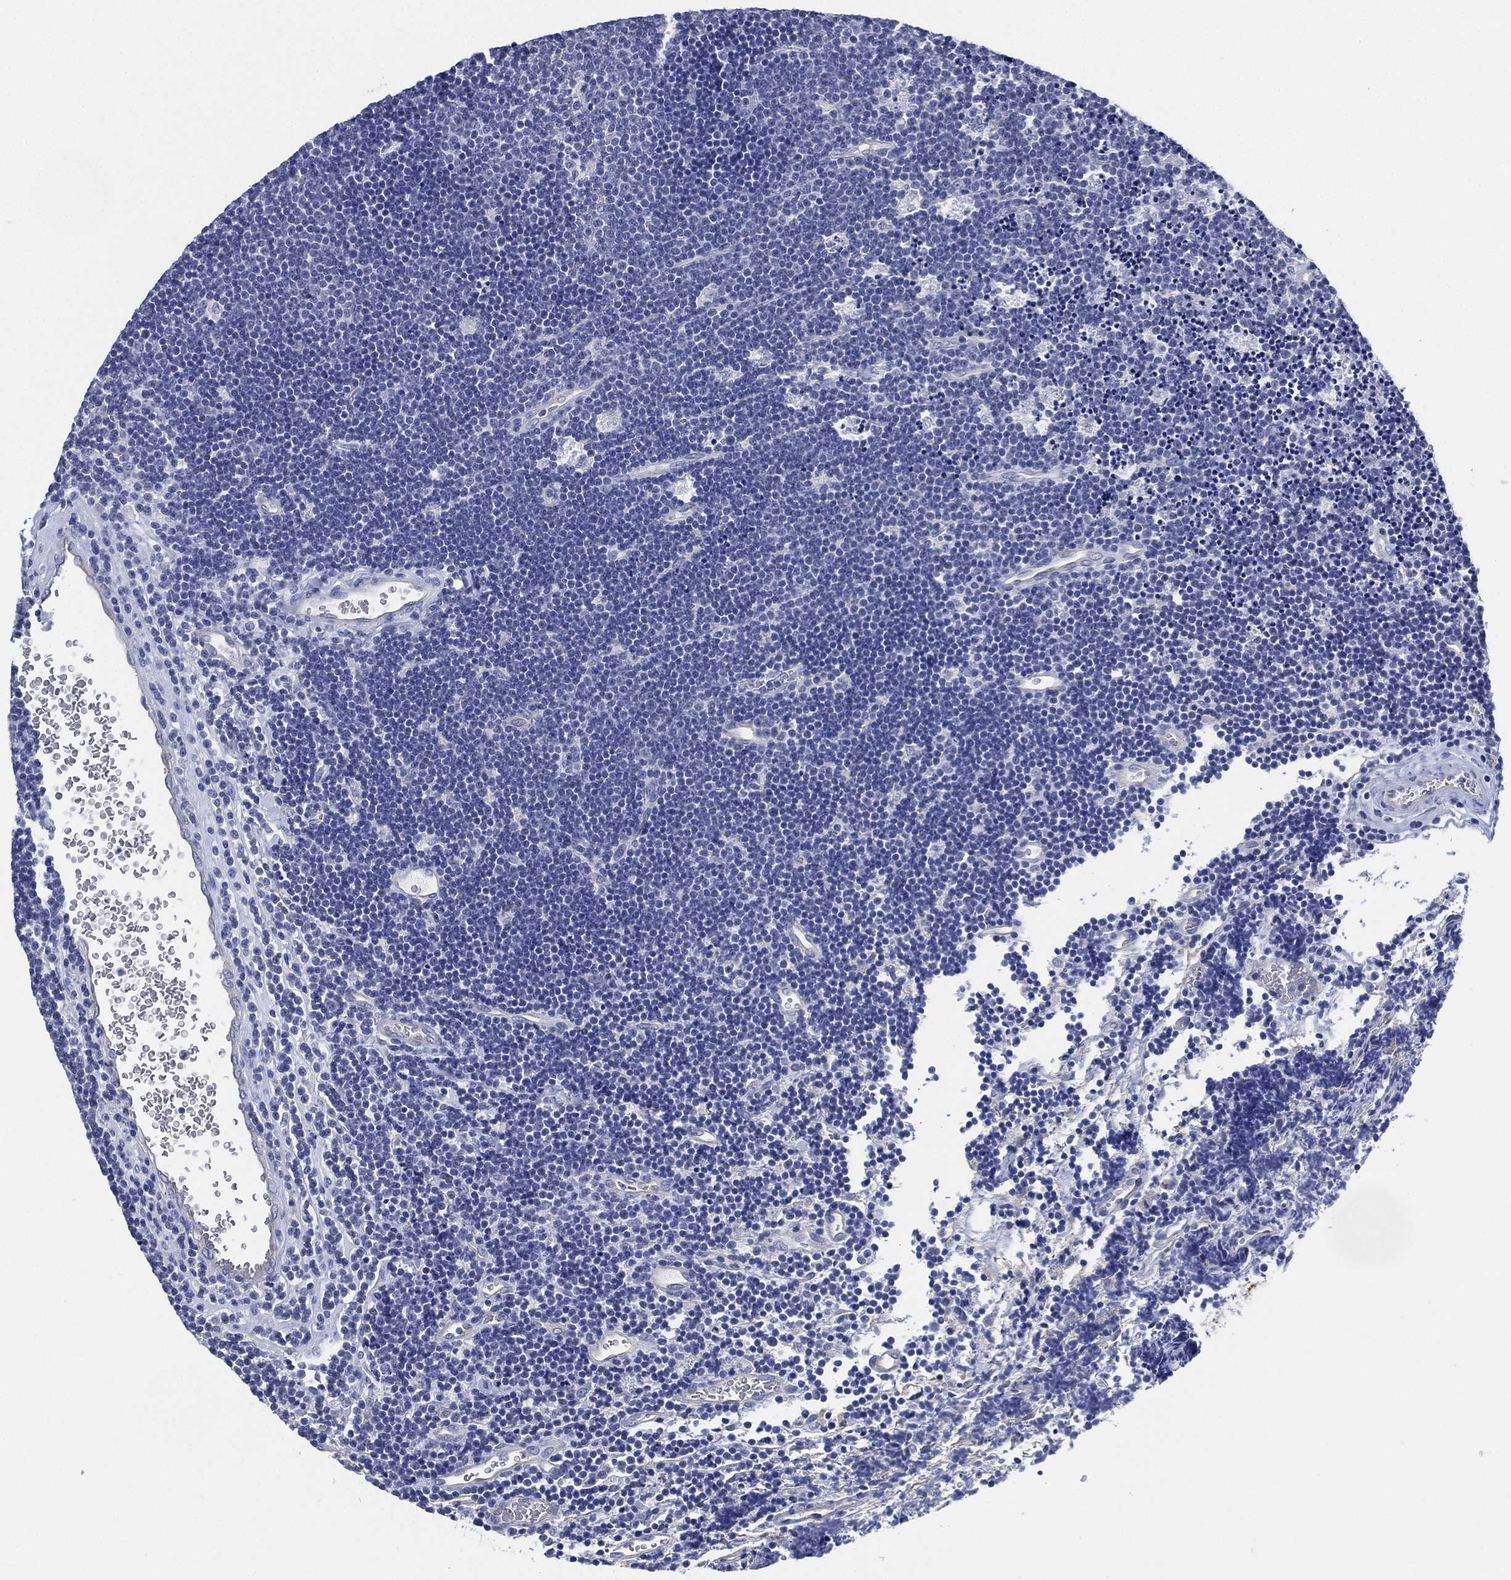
{"staining": {"intensity": "negative", "quantity": "none", "location": "none"}, "tissue": "lymphoma", "cell_type": "Tumor cells", "image_type": "cancer", "snomed": [{"axis": "morphology", "description": "Malignant lymphoma, non-Hodgkin's type, Low grade"}, {"axis": "topography", "description": "Brain"}], "caption": "Image shows no protein staining in tumor cells of malignant lymphoma, non-Hodgkin's type (low-grade) tissue.", "gene": "CCDC70", "patient": {"sex": "female", "age": 66}}